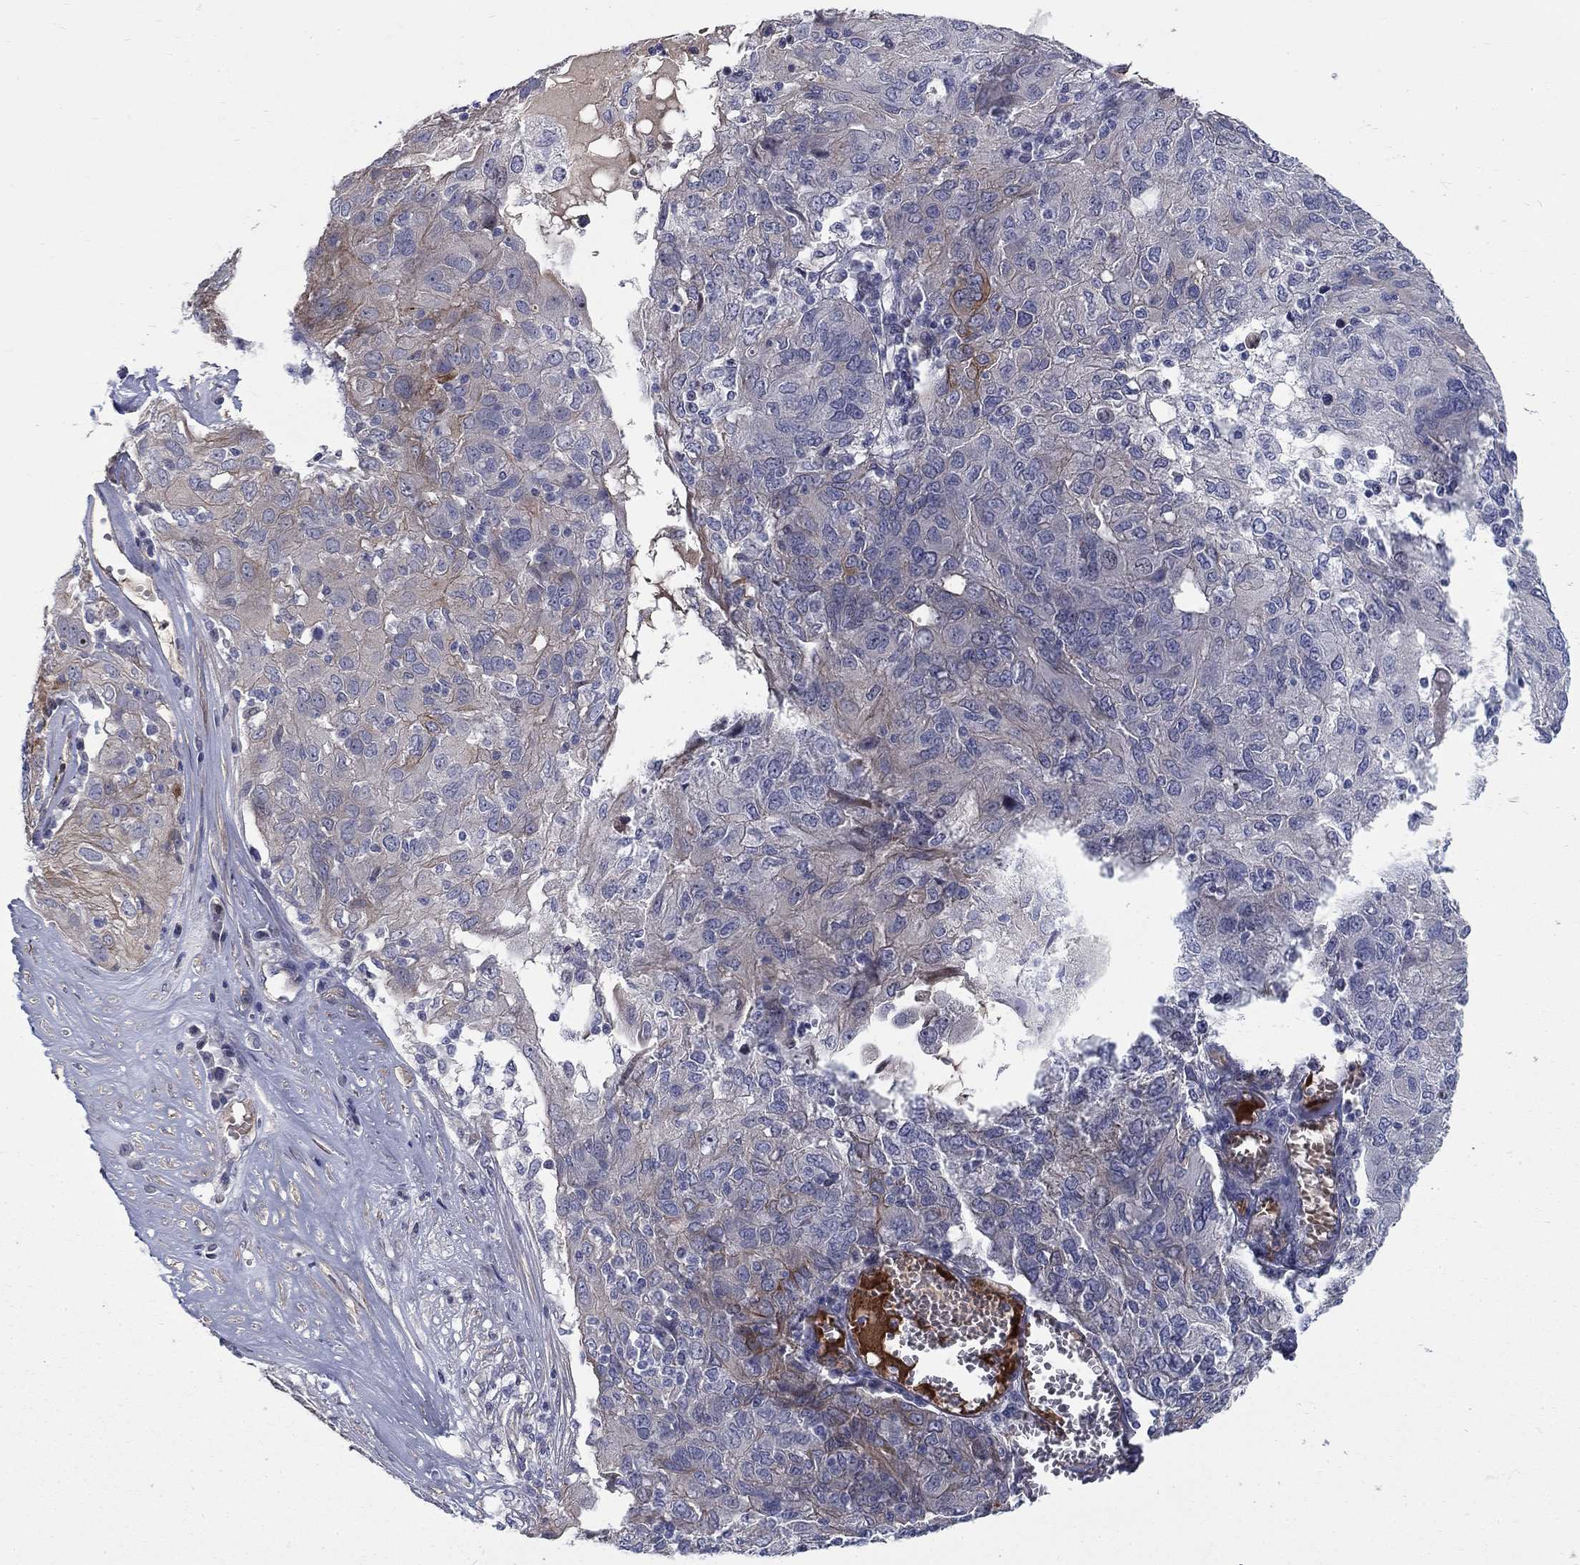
{"staining": {"intensity": "moderate", "quantity": "<25%", "location": "cytoplasmic/membranous"}, "tissue": "ovarian cancer", "cell_type": "Tumor cells", "image_type": "cancer", "snomed": [{"axis": "morphology", "description": "Carcinoma, endometroid"}, {"axis": "topography", "description": "Ovary"}], "caption": "IHC (DAB (3,3'-diaminobenzidine)) staining of human endometroid carcinoma (ovarian) shows moderate cytoplasmic/membranous protein staining in about <25% of tumor cells. (Brightfield microscopy of DAB IHC at high magnification).", "gene": "SLC1A1", "patient": {"sex": "female", "age": 50}}